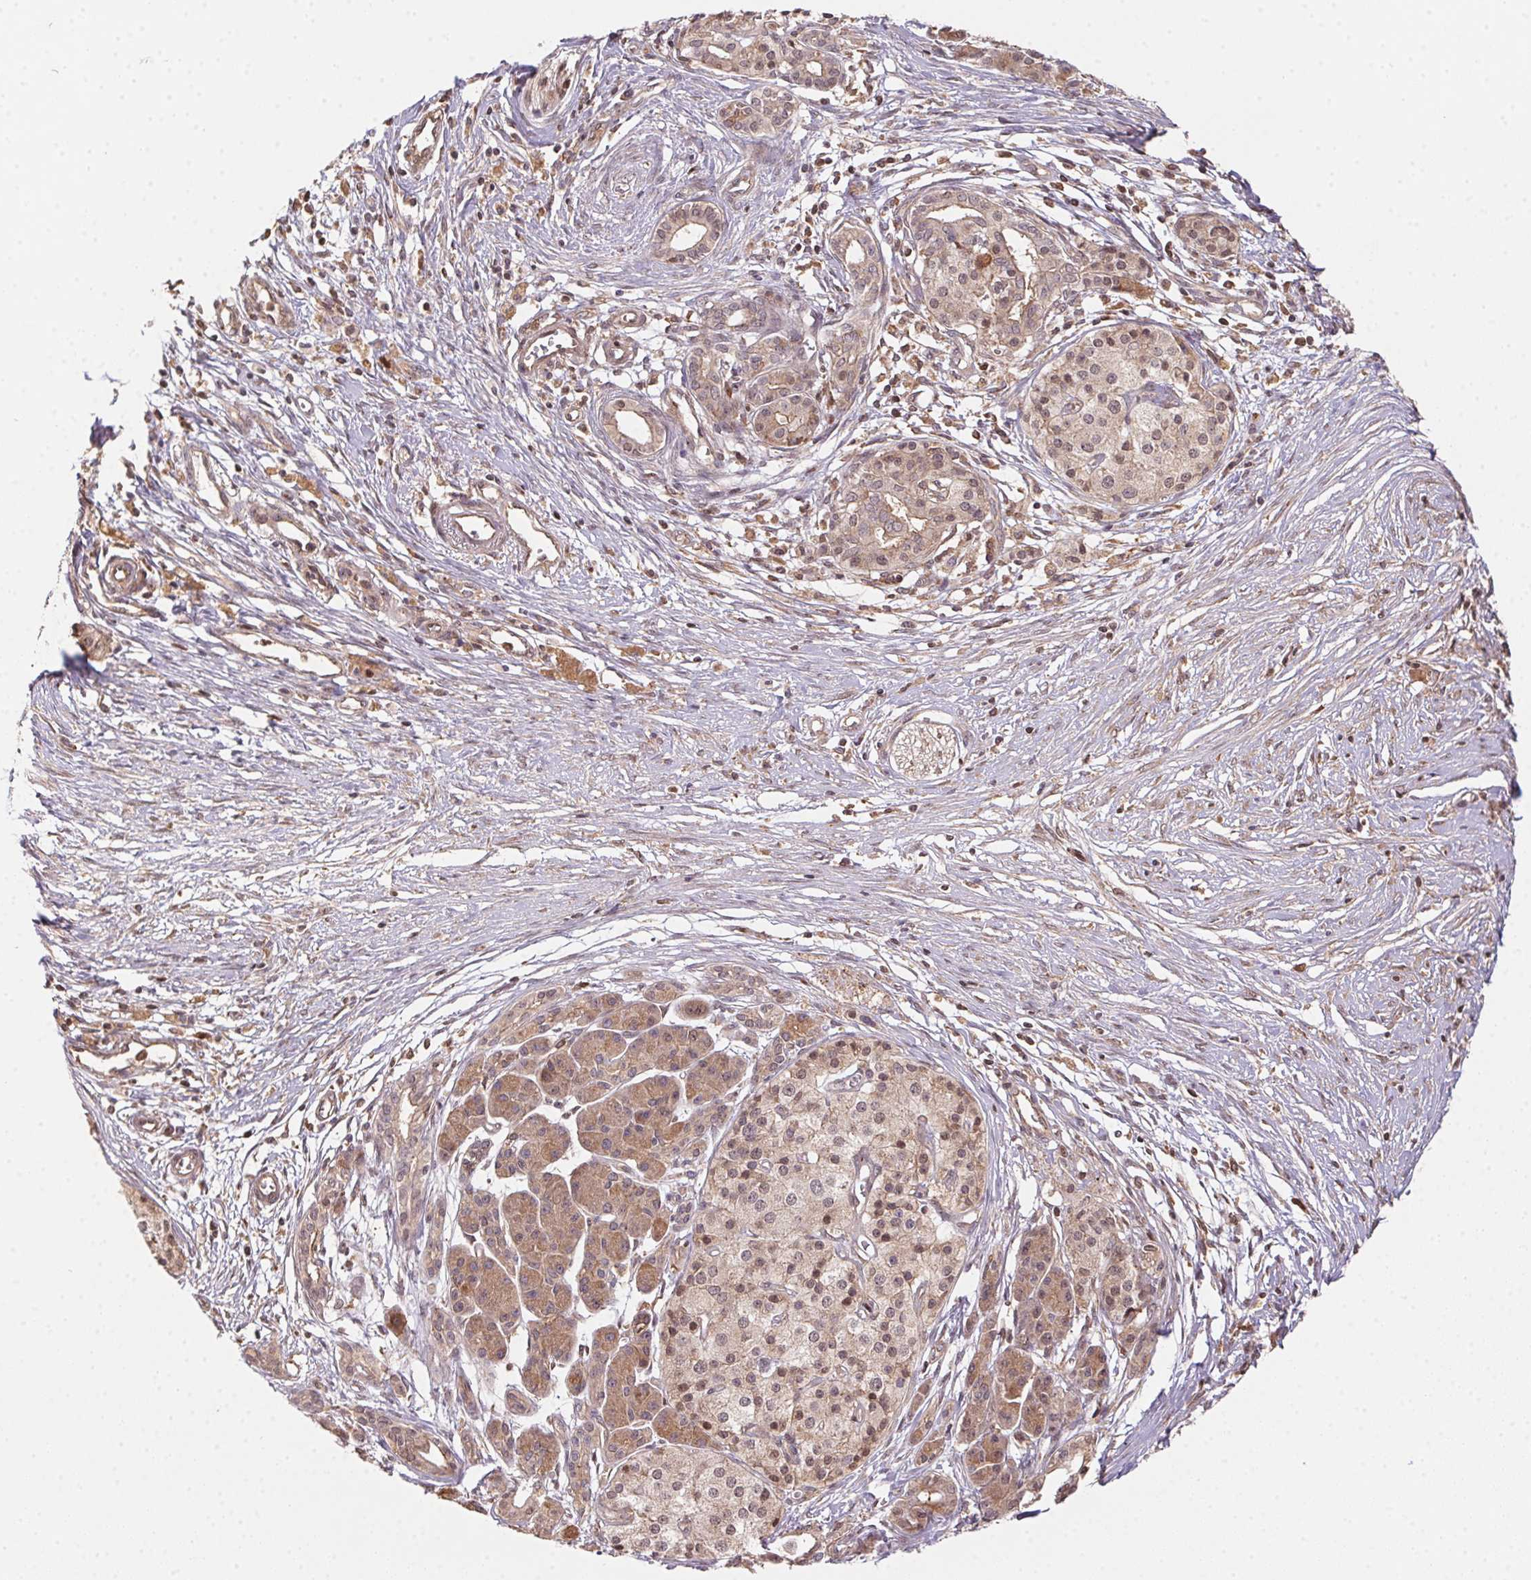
{"staining": {"intensity": "weak", "quantity": ">75%", "location": "cytoplasmic/membranous,nuclear"}, "tissue": "pancreatic cancer", "cell_type": "Tumor cells", "image_type": "cancer", "snomed": [{"axis": "morphology", "description": "Adenocarcinoma, NOS"}, {"axis": "topography", "description": "Pancreas"}], "caption": "DAB immunohistochemical staining of pancreatic cancer reveals weak cytoplasmic/membranous and nuclear protein positivity in approximately >75% of tumor cells. The staining is performed using DAB (3,3'-diaminobenzidine) brown chromogen to label protein expression. The nuclei are counter-stained blue using hematoxylin.", "gene": "MEX3D", "patient": {"sex": "female", "age": 47}}